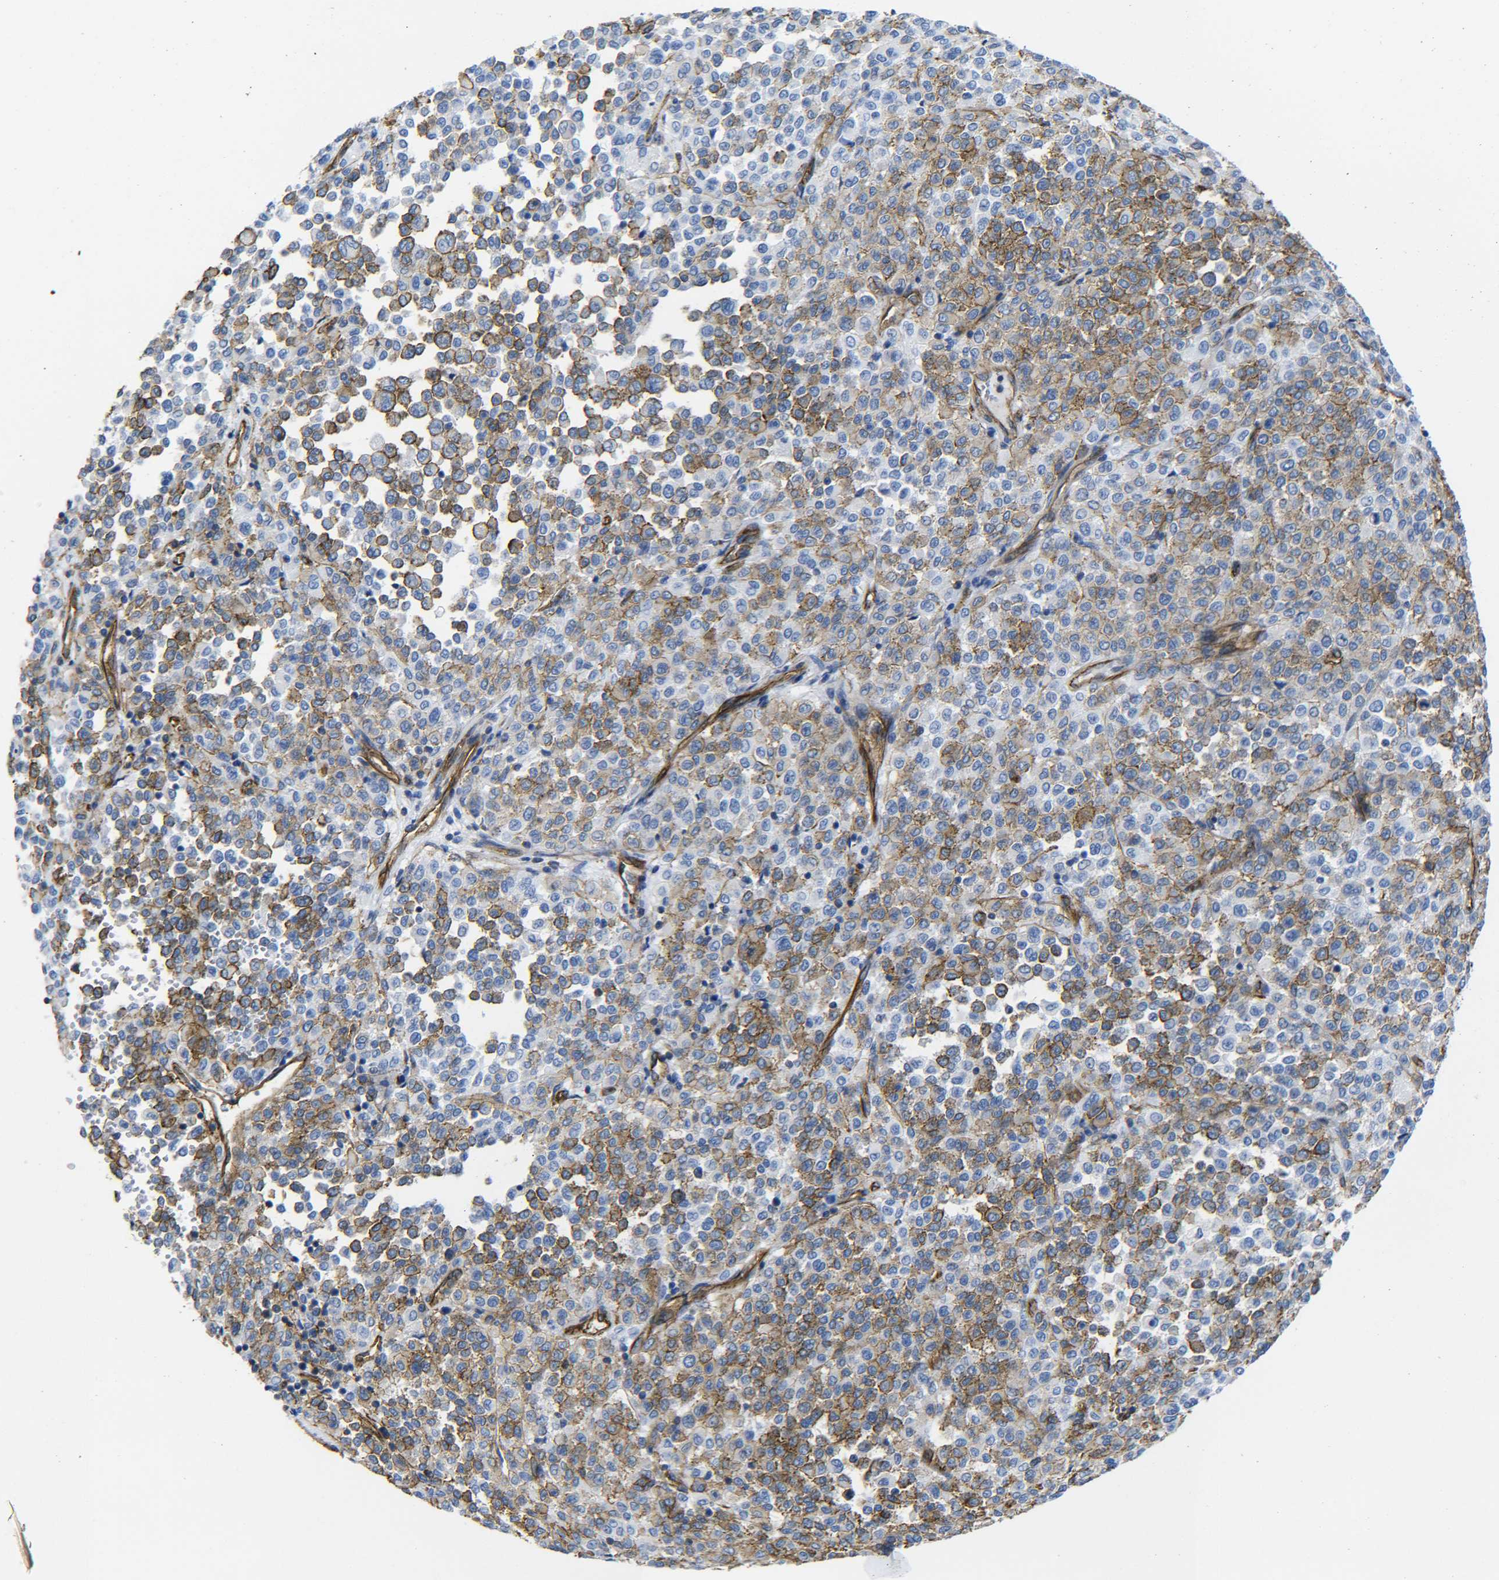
{"staining": {"intensity": "moderate", "quantity": "25%-75%", "location": "cytoplasmic/membranous"}, "tissue": "melanoma", "cell_type": "Tumor cells", "image_type": "cancer", "snomed": [{"axis": "morphology", "description": "Malignant melanoma, Metastatic site"}, {"axis": "topography", "description": "Pancreas"}], "caption": "Immunohistochemistry staining of melanoma, which displays medium levels of moderate cytoplasmic/membranous expression in approximately 25%-75% of tumor cells indicating moderate cytoplasmic/membranous protein positivity. The staining was performed using DAB (brown) for protein detection and nuclei were counterstained in hematoxylin (blue).", "gene": "SPTBN1", "patient": {"sex": "female", "age": 30}}